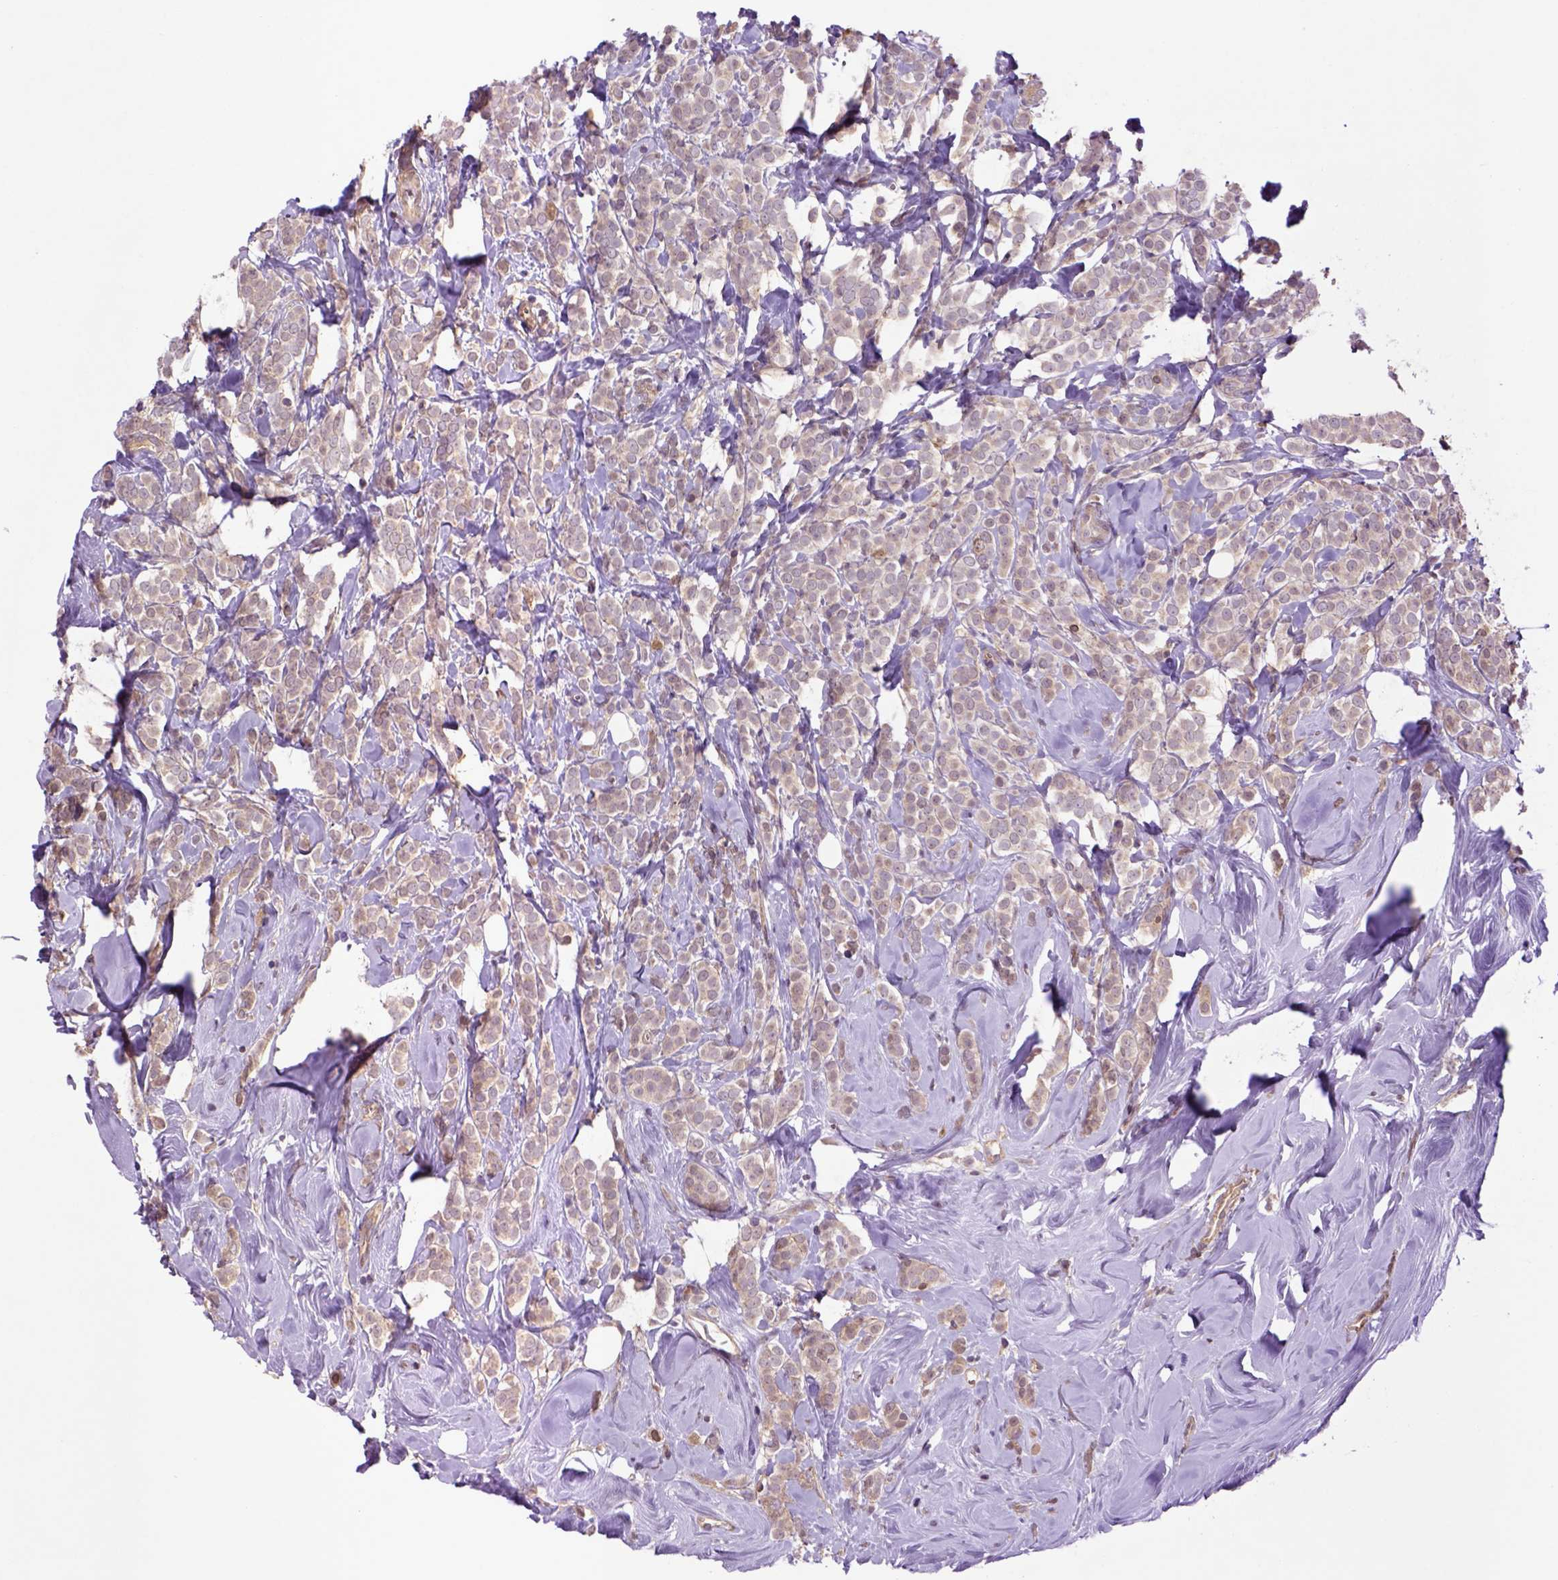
{"staining": {"intensity": "weak", "quantity": ">75%", "location": "cytoplasmic/membranous"}, "tissue": "breast cancer", "cell_type": "Tumor cells", "image_type": "cancer", "snomed": [{"axis": "morphology", "description": "Lobular carcinoma"}, {"axis": "topography", "description": "Breast"}], "caption": "Immunohistochemistry (IHC) photomicrograph of neoplastic tissue: human breast cancer (lobular carcinoma) stained using immunohistochemistry demonstrates low levels of weak protein expression localized specifically in the cytoplasmic/membranous of tumor cells, appearing as a cytoplasmic/membranous brown color.", "gene": "HSPBP1", "patient": {"sex": "female", "age": 49}}